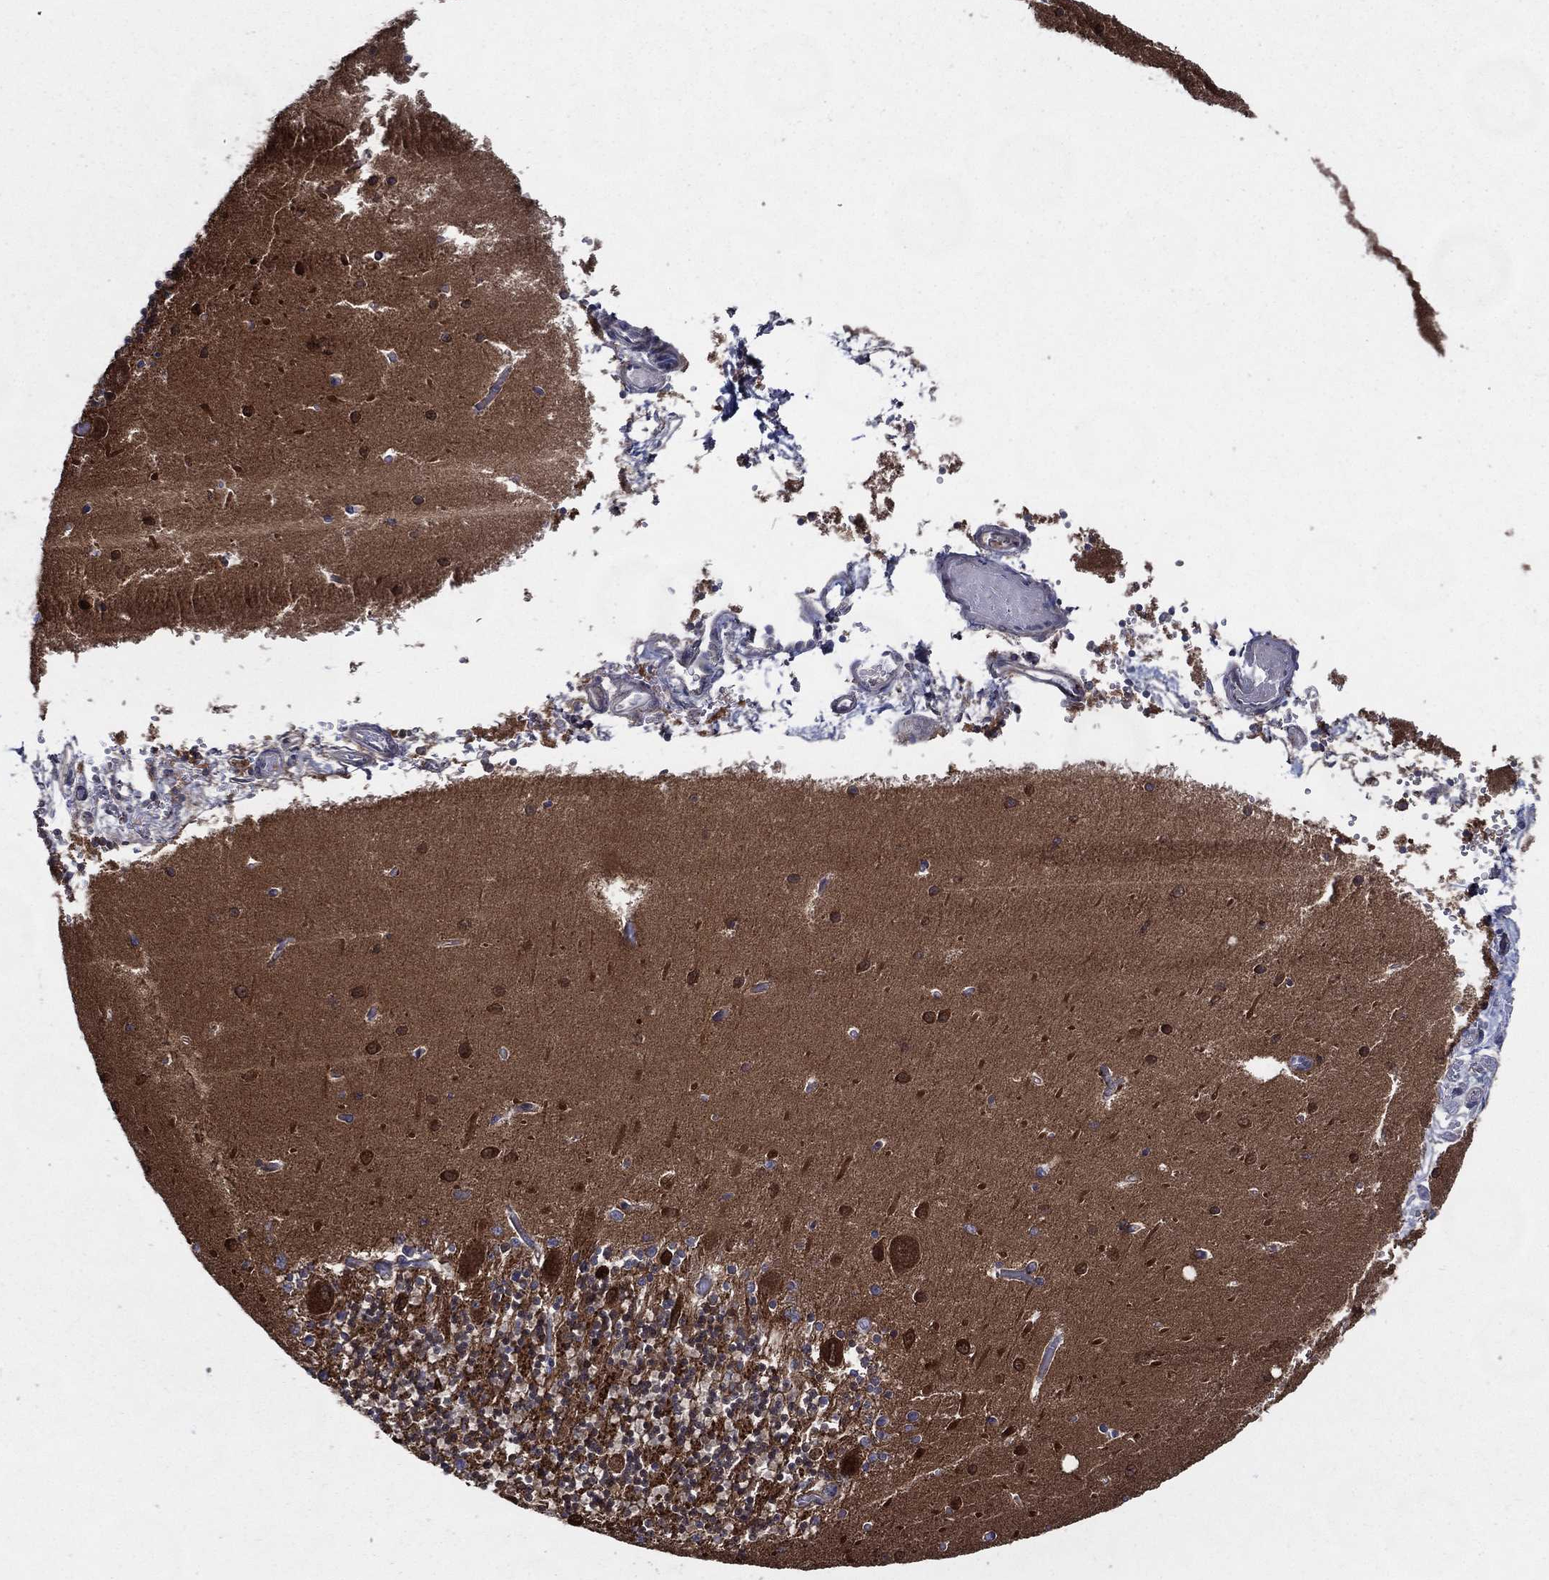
{"staining": {"intensity": "negative", "quantity": "none", "location": "none"}, "tissue": "cerebellum", "cell_type": "Cells in granular layer", "image_type": "normal", "snomed": [{"axis": "morphology", "description": "Normal tissue, NOS"}, {"axis": "topography", "description": "Cerebellum"}], "caption": "Immunohistochemical staining of benign cerebellum displays no significant expression in cells in granular layer. (DAB immunohistochemistry with hematoxylin counter stain).", "gene": "ARHGAP11A", "patient": {"sex": "female", "age": 64}}